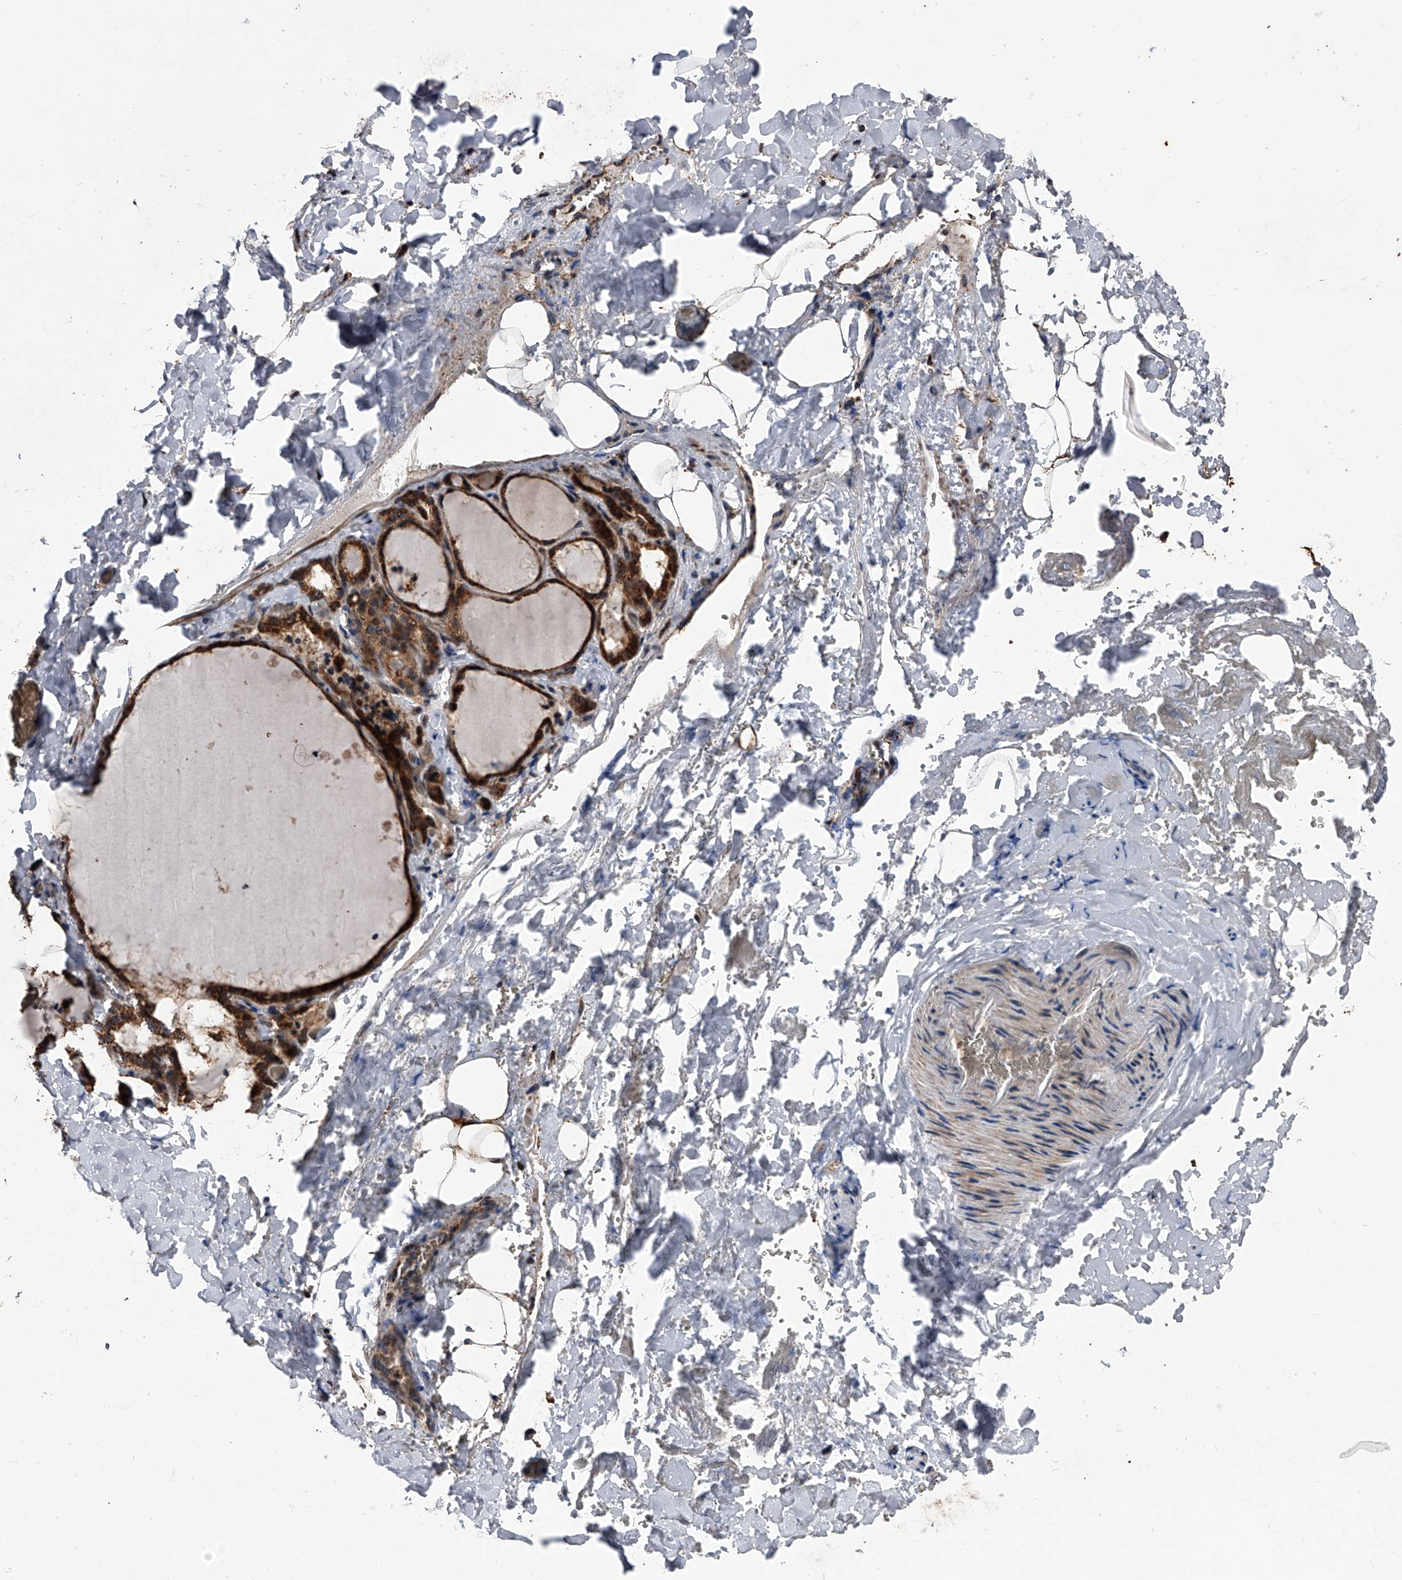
{"staining": {"intensity": "strong", "quantity": ">75%", "location": "cytoplasmic/membranous"}, "tissue": "thyroid gland", "cell_type": "Glandular cells", "image_type": "normal", "snomed": [{"axis": "morphology", "description": "Normal tissue, NOS"}, {"axis": "topography", "description": "Thyroid gland"}], "caption": "Glandular cells reveal high levels of strong cytoplasmic/membranous expression in approximately >75% of cells in benign thyroid gland.", "gene": "SMPDL3A", "patient": {"sex": "female", "age": 22}}